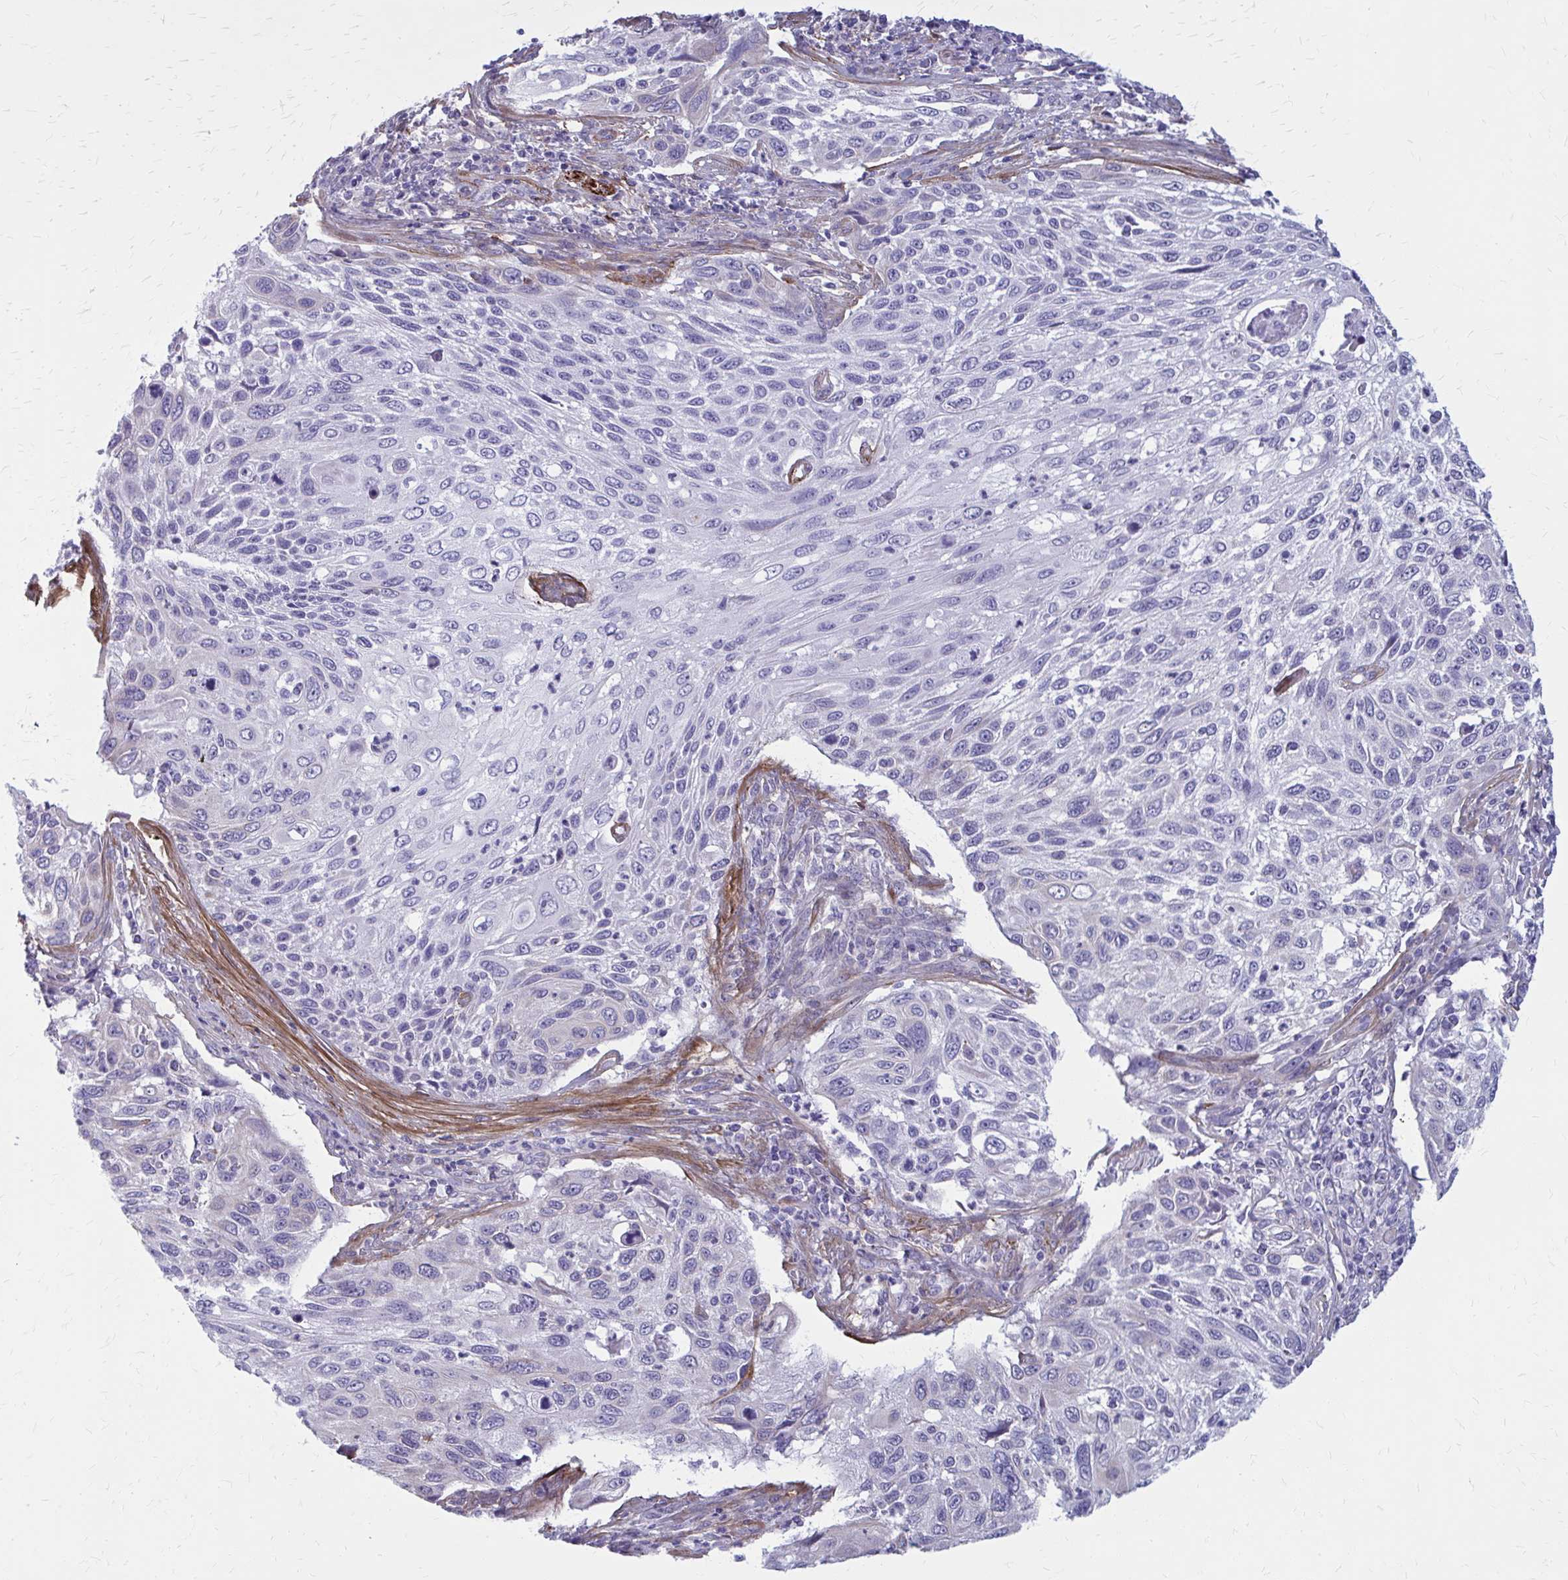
{"staining": {"intensity": "negative", "quantity": "none", "location": "none"}, "tissue": "cervical cancer", "cell_type": "Tumor cells", "image_type": "cancer", "snomed": [{"axis": "morphology", "description": "Squamous cell carcinoma, NOS"}, {"axis": "topography", "description": "Cervix"}], "caption": "This is an IHC photomicrograph of cervical cancer (squamous cell carcinoma). There is no expression in tumor cells.", "gene": "AKAP12", "patient": {"sex": "female", "age": 70}}